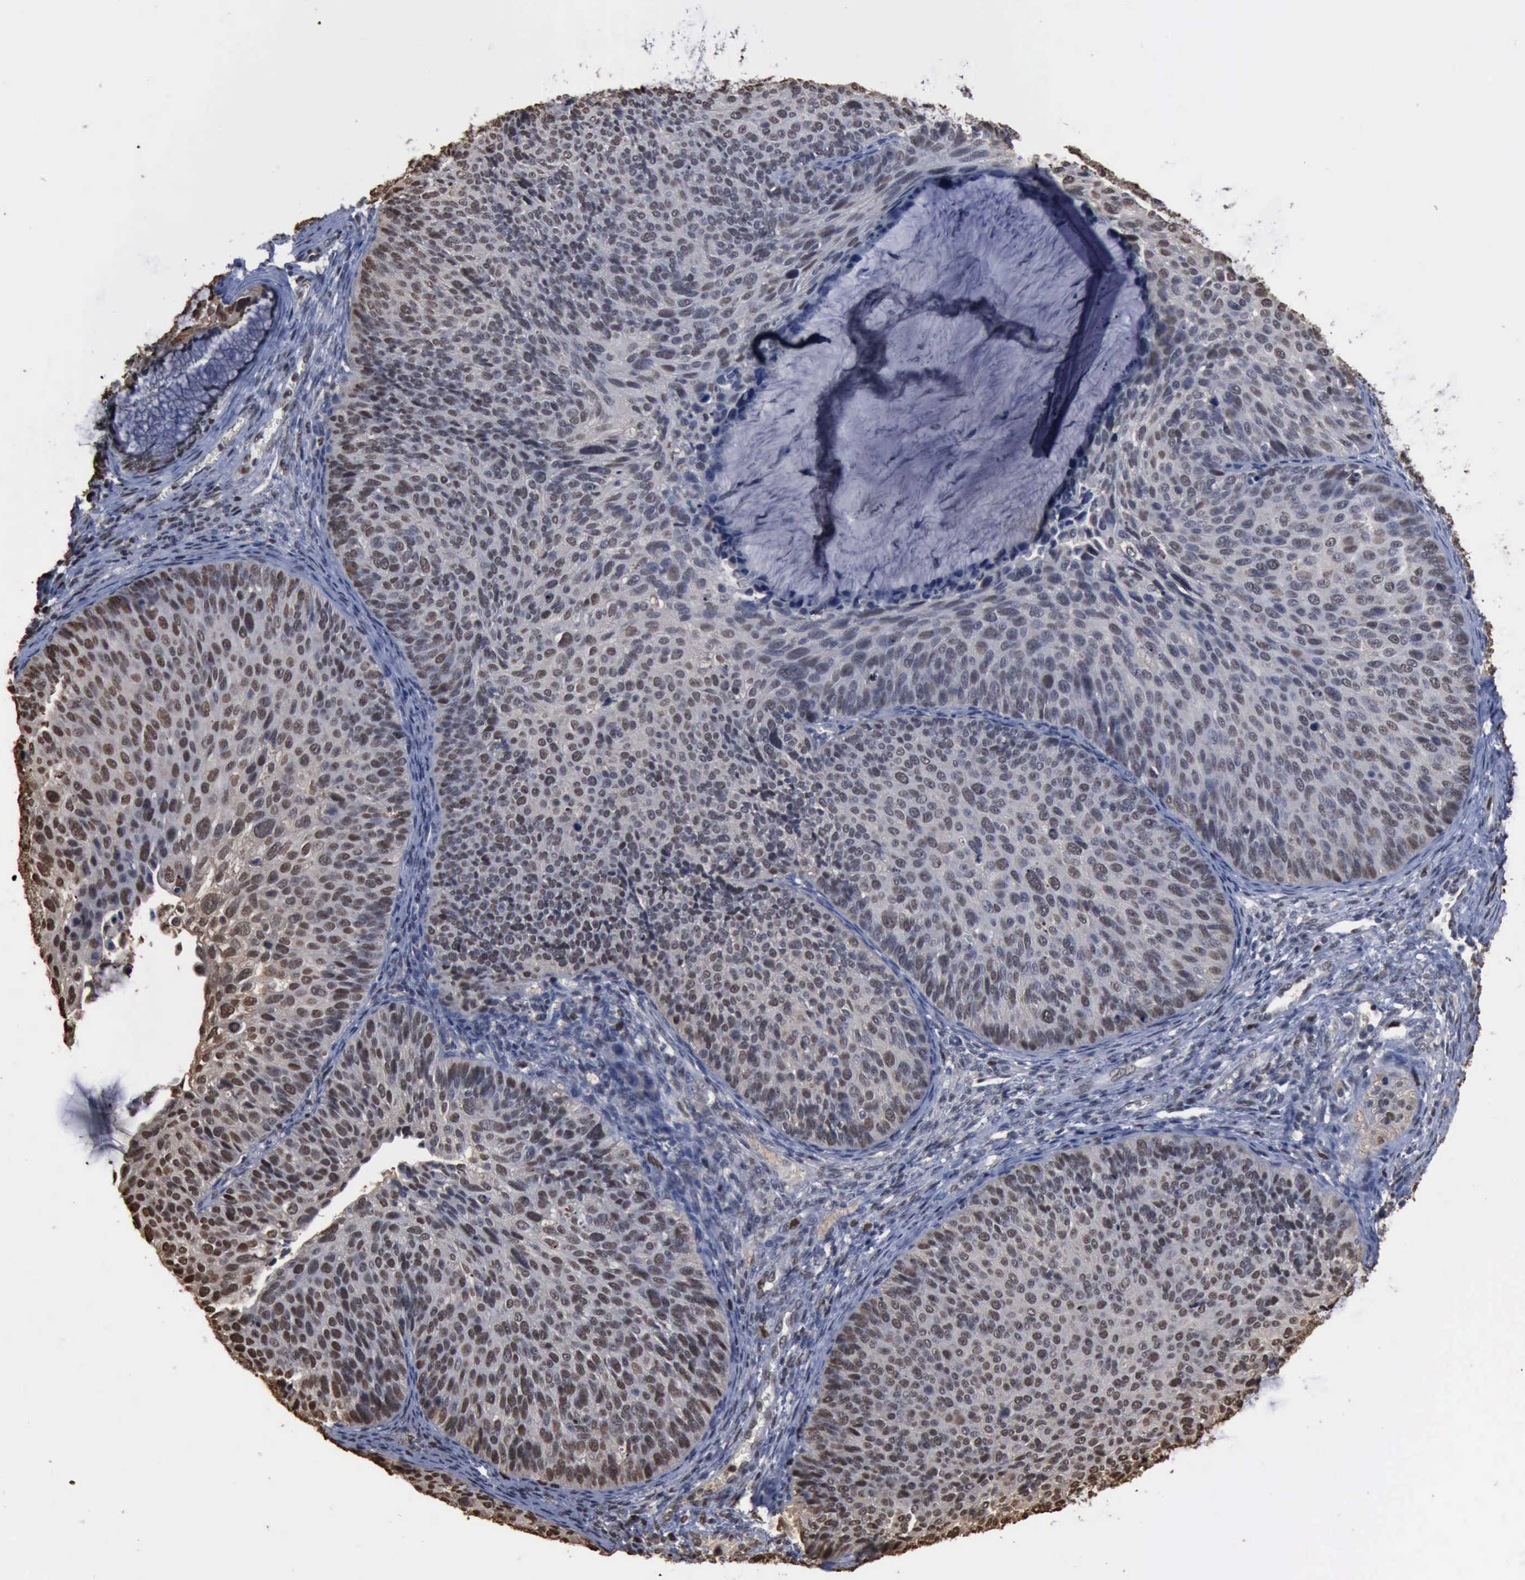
{"staining": {"intensity": "weak", "quantity": ">75%", "location": "nuclear"}, "tissue": "cervical cancer", "cell_type": "Tumor cells", "image_type": "cancer", "snomed": [{"axis": "morphology", "description": "Squamous cell carcinoma, NOS"}, {"axis": "topography", "description": "Cervix"}], "caption": "Squamous cell carcinoma (cervical) stained with a protein marker reveals weak staining in tumor cells.", "gene": "PCNA", "patient": {"sex": "female", "age": 36}}